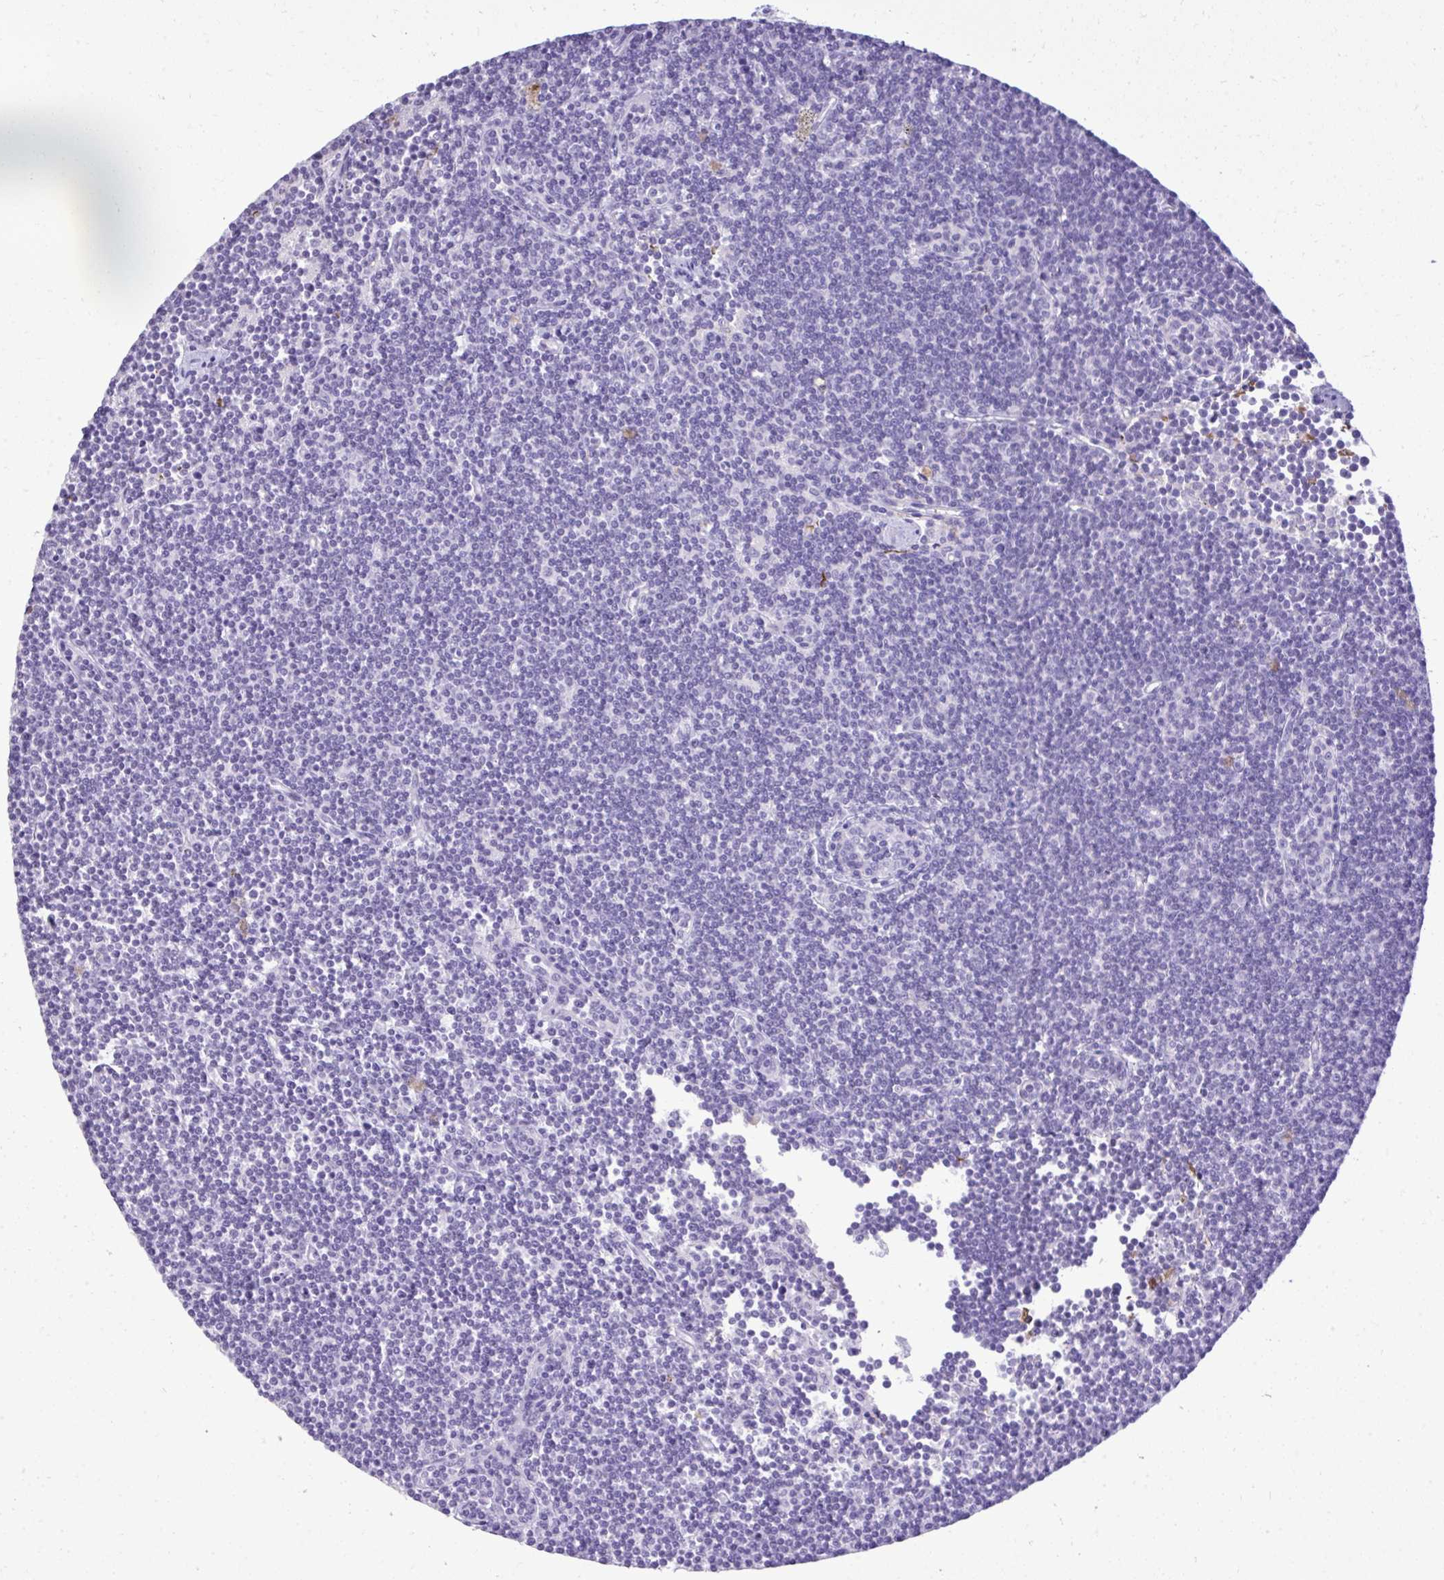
{"staining": {"intensity": "negative", "quantity": "none", "location": "none"}, "tissue": "lymphoma", "cell_type": "Tumor cells", "image_type": "cancer", "snomed": [{"axis": "morphology", "description": "Malignant lymphoma, non-Hodgkin's type, Low grade"}, {"axis": "topography", "description": "Lymph node"}], "caption": "This is a histopathology image of immunohistochemistry (IHC) staining of lymphoma, which shows no positivity in tumor cells.", "gene": "ST6GALNAC3", "patient": {"sex": "female", "age": 73}}